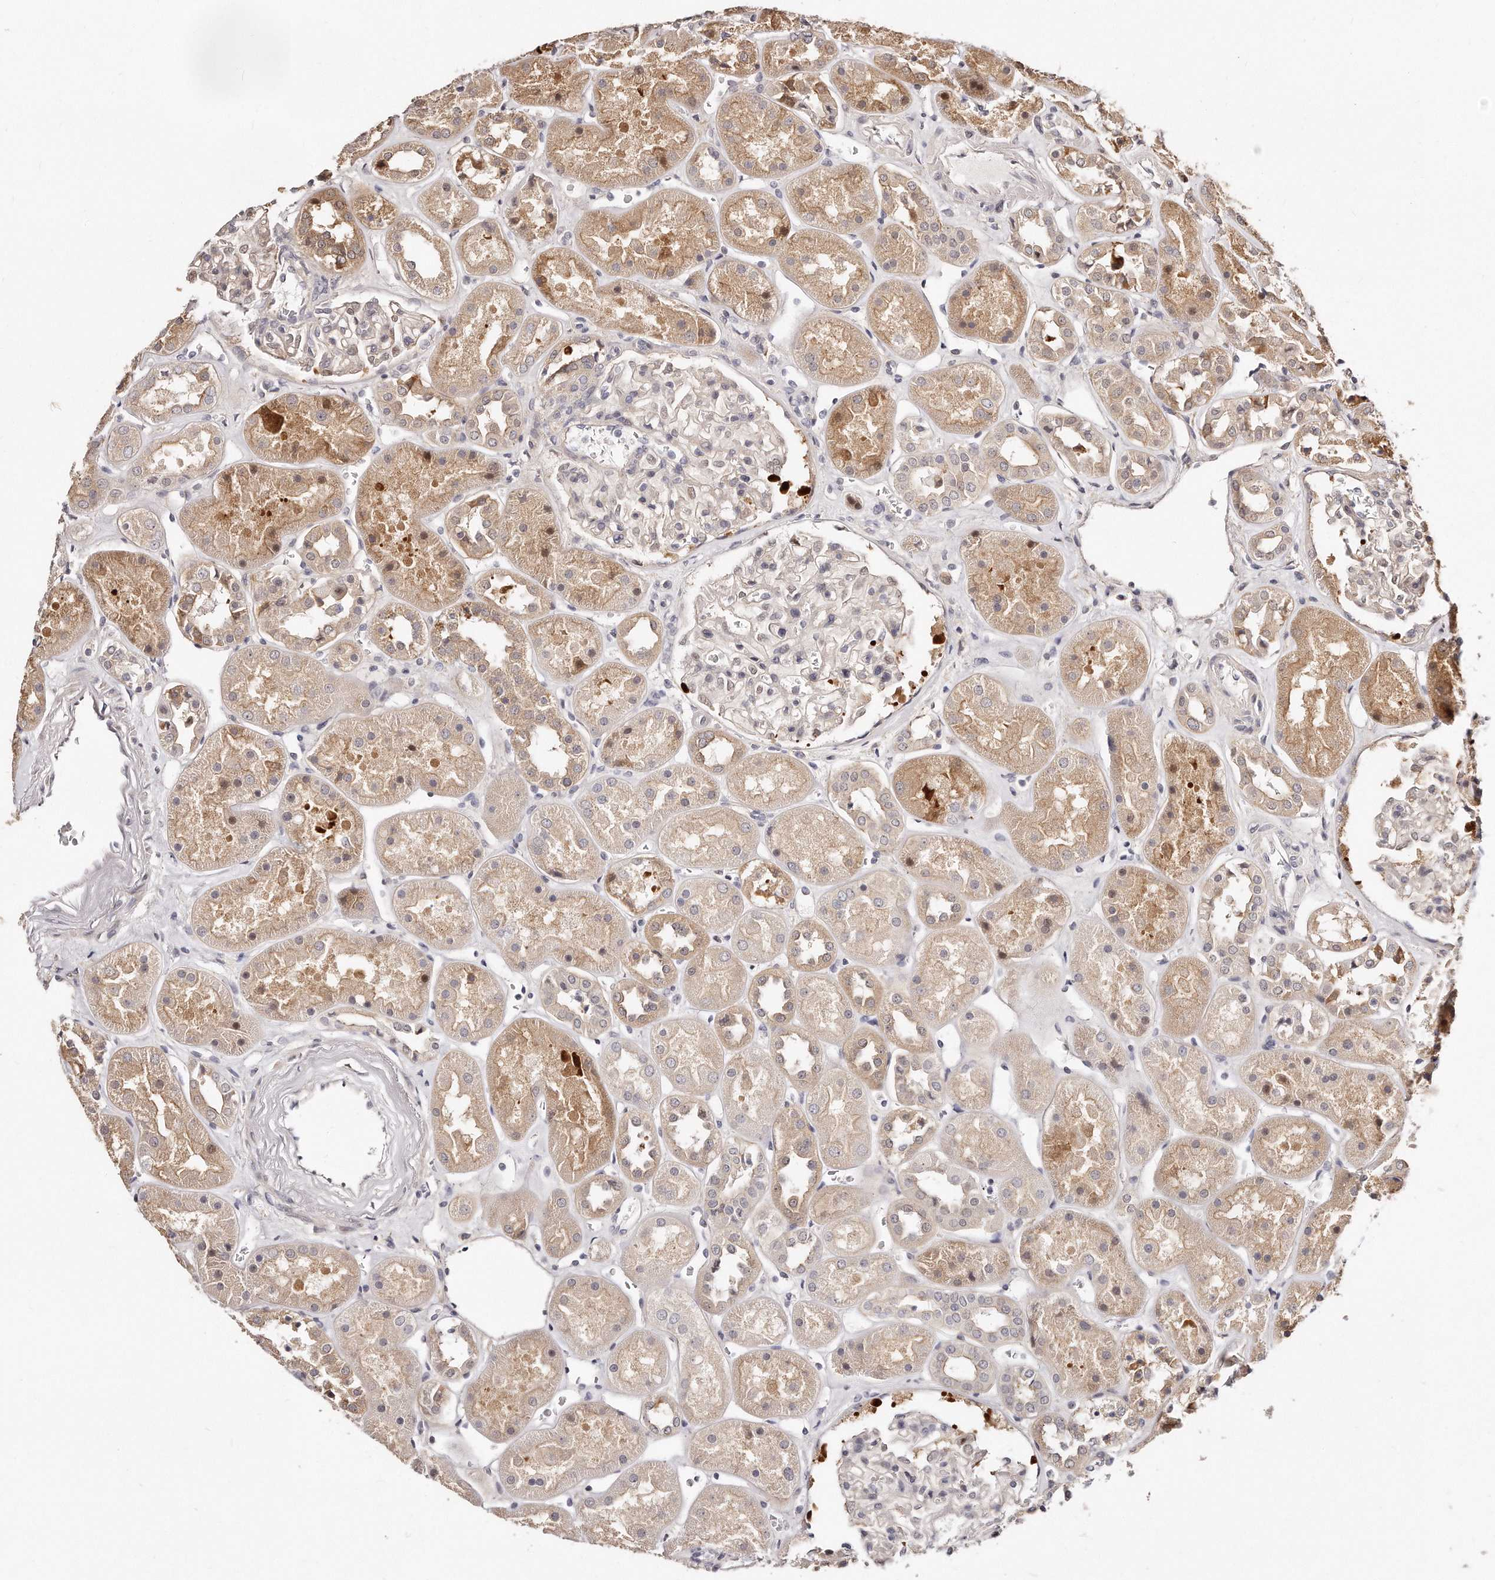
{"staining": {"intensity": "weak", "quantity": "<25%", "location": "cytoplasmic/membranous,nuclear"}, "tissue": "kidney", "cell_type": "Cells in glomeruli", "image_type": "normal", "snomed": [{"axis": "morphology", "description": "Normal tissue, NOS"}, {"axis": "topography", "description": "Kidney"}], "caption": "There is no significant expression in cells in glomeruli of kidney. (DAB (3,3'-diaminobenzidine) immunohistochemistry (IHC) with hematoxylin counter stain).", "gene": "CASZ1", "patient": {"sex": "male", "age": 70}}